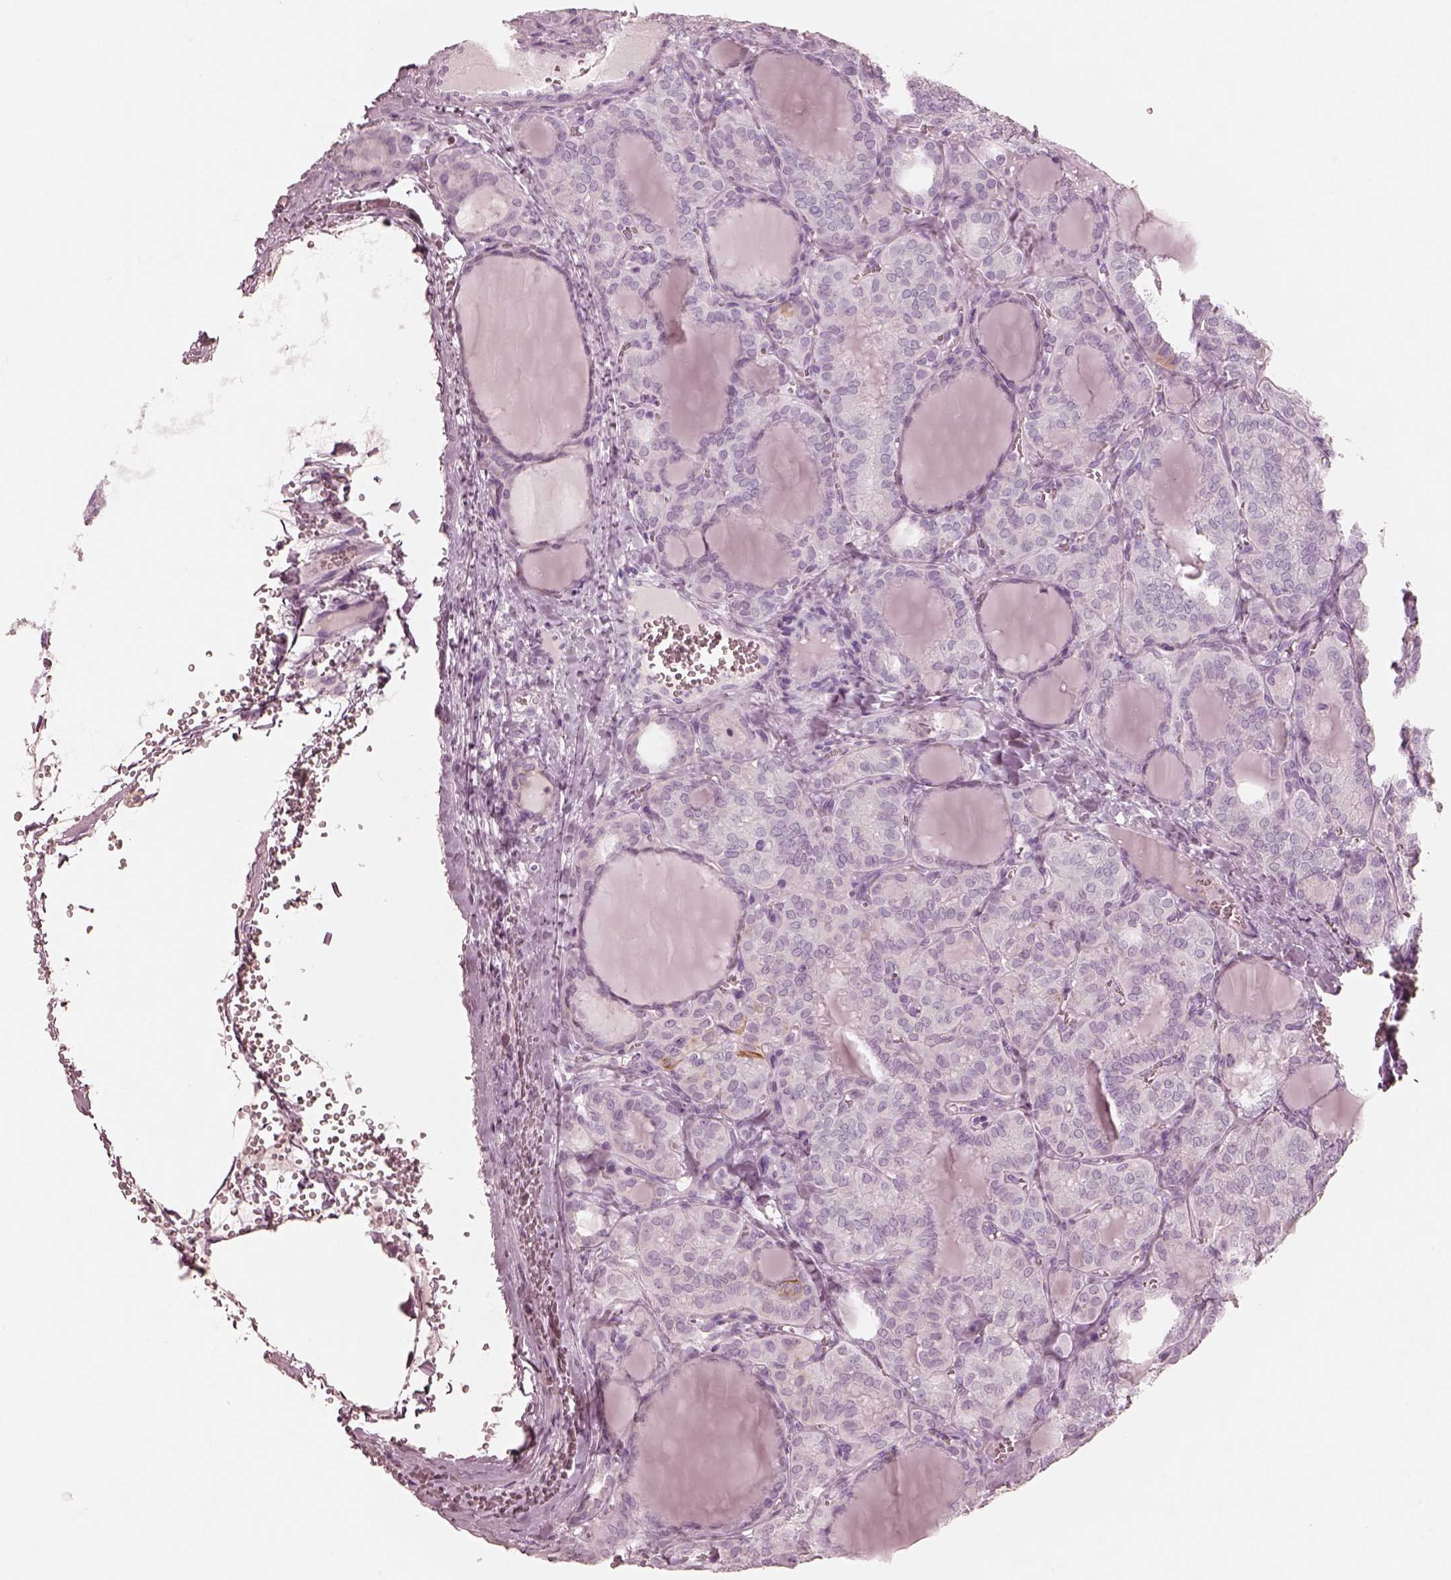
{"staining": {"intensity": "negative", "quantity": "none", "location": "none"}, "tissue": "thyroid cancer", "cell_type": "Tumor cells", "image_type": "cancer", "snomed": [{"axis": "morphology", "description": "Papillary adenocarcinoma, NOS"}, {"axis": "topography", "description": "Thyroid gland"}], "caption": "The immunohistochemistry (IHC) histopathology image has no significant staining in tumor cells of papillary adenocarcinoma (thyroid) tissue.", "gene": "PON3", "patient": {"sex": "female", "age": 41}}